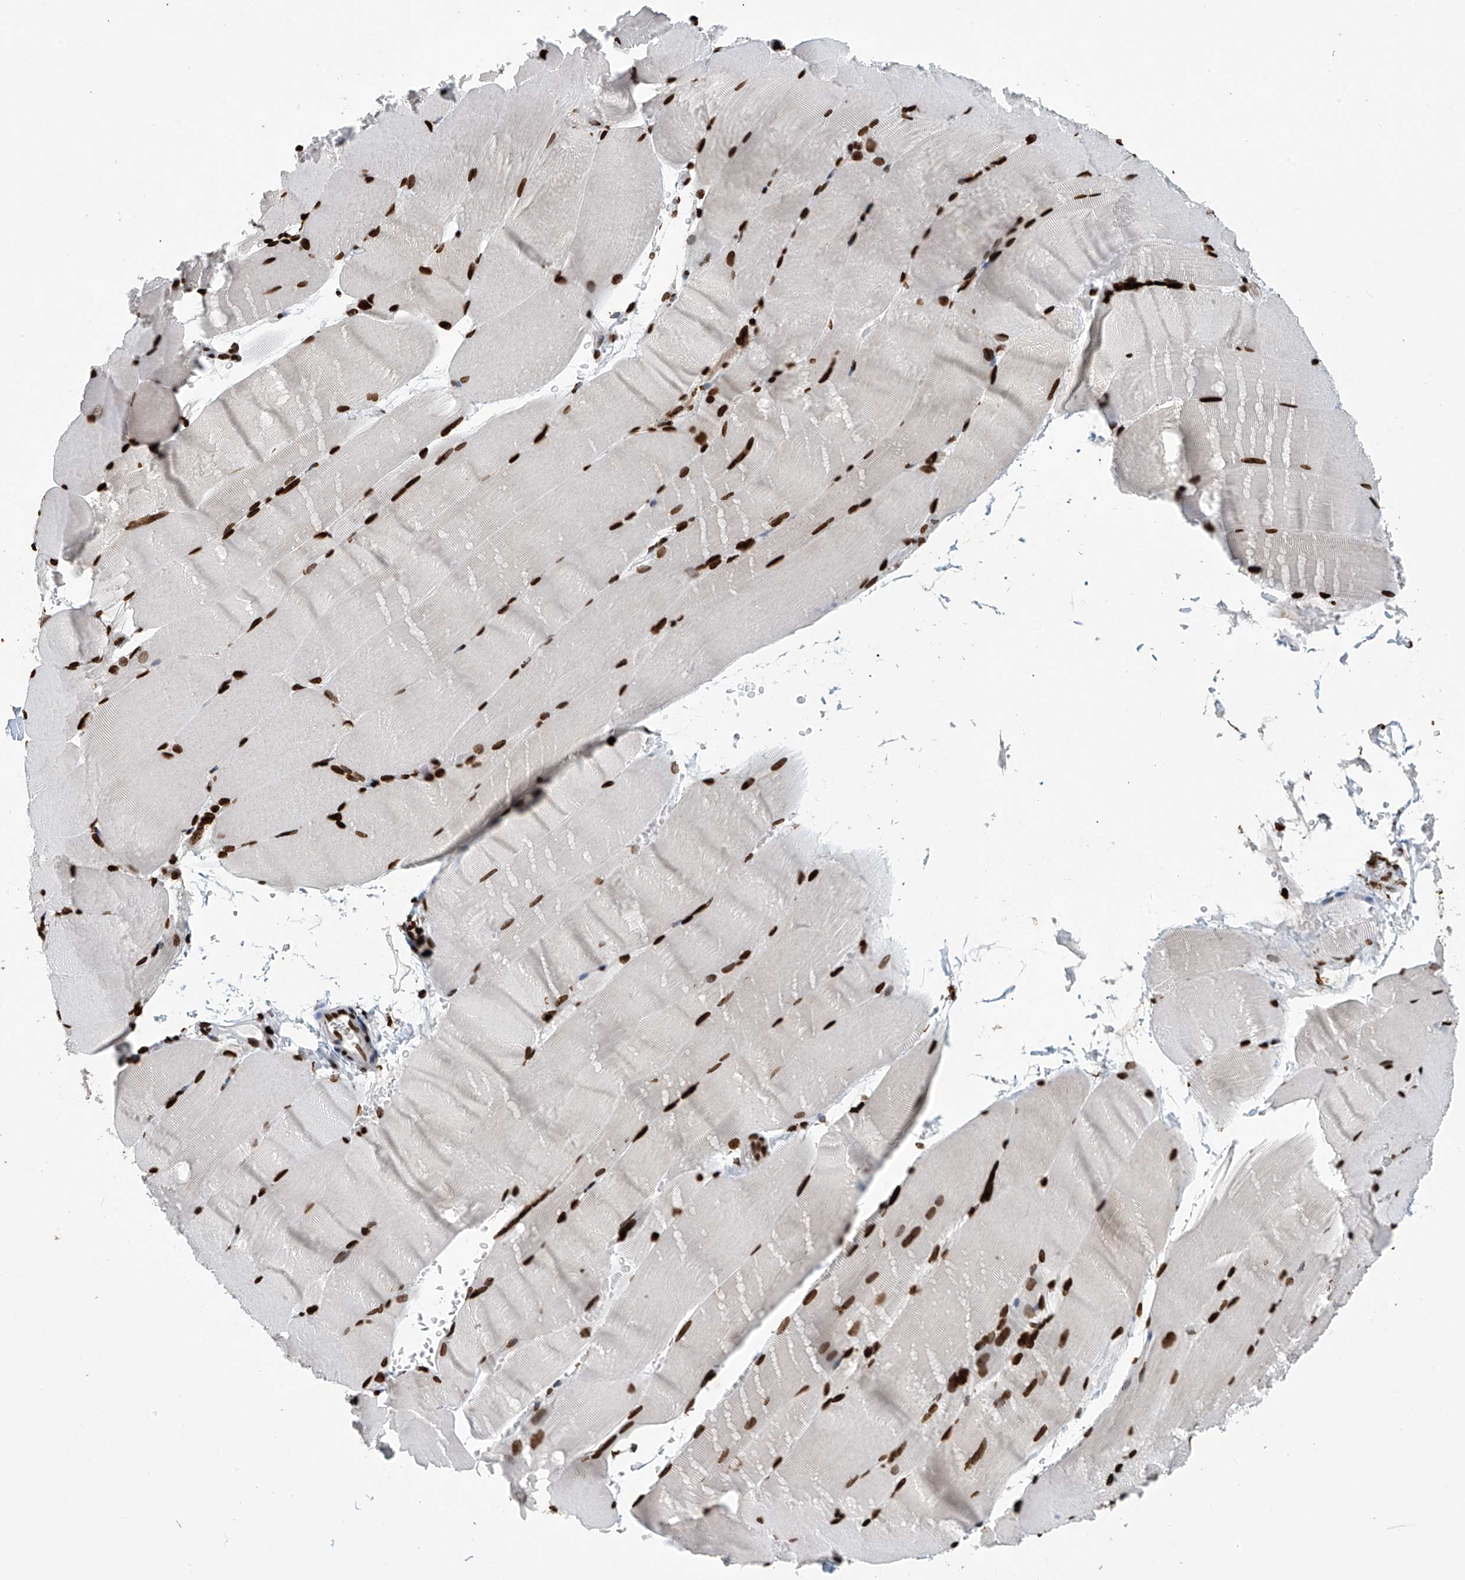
{"staining": {"intensity": "strong", "quantity": ">75%", "location": "nuclear"}, "tissue": "skeletal muscle", "cell_type": "Myocytes", "image_type": "normal", "snomed": [{"axis": "morphology", "description": "Normal tissue, NOS"}, {"axis": "topography", "description": "Skeletal muscle"}, {"axis": "topography", "description": "Parathyroid gland"}], "caption": "Myocytes show high levels of strong nuclear staining in about >75% of cells in benign human skeletal muscle.", "gene": "H4C16", "patient": {"sex": "female", "age": 37}}